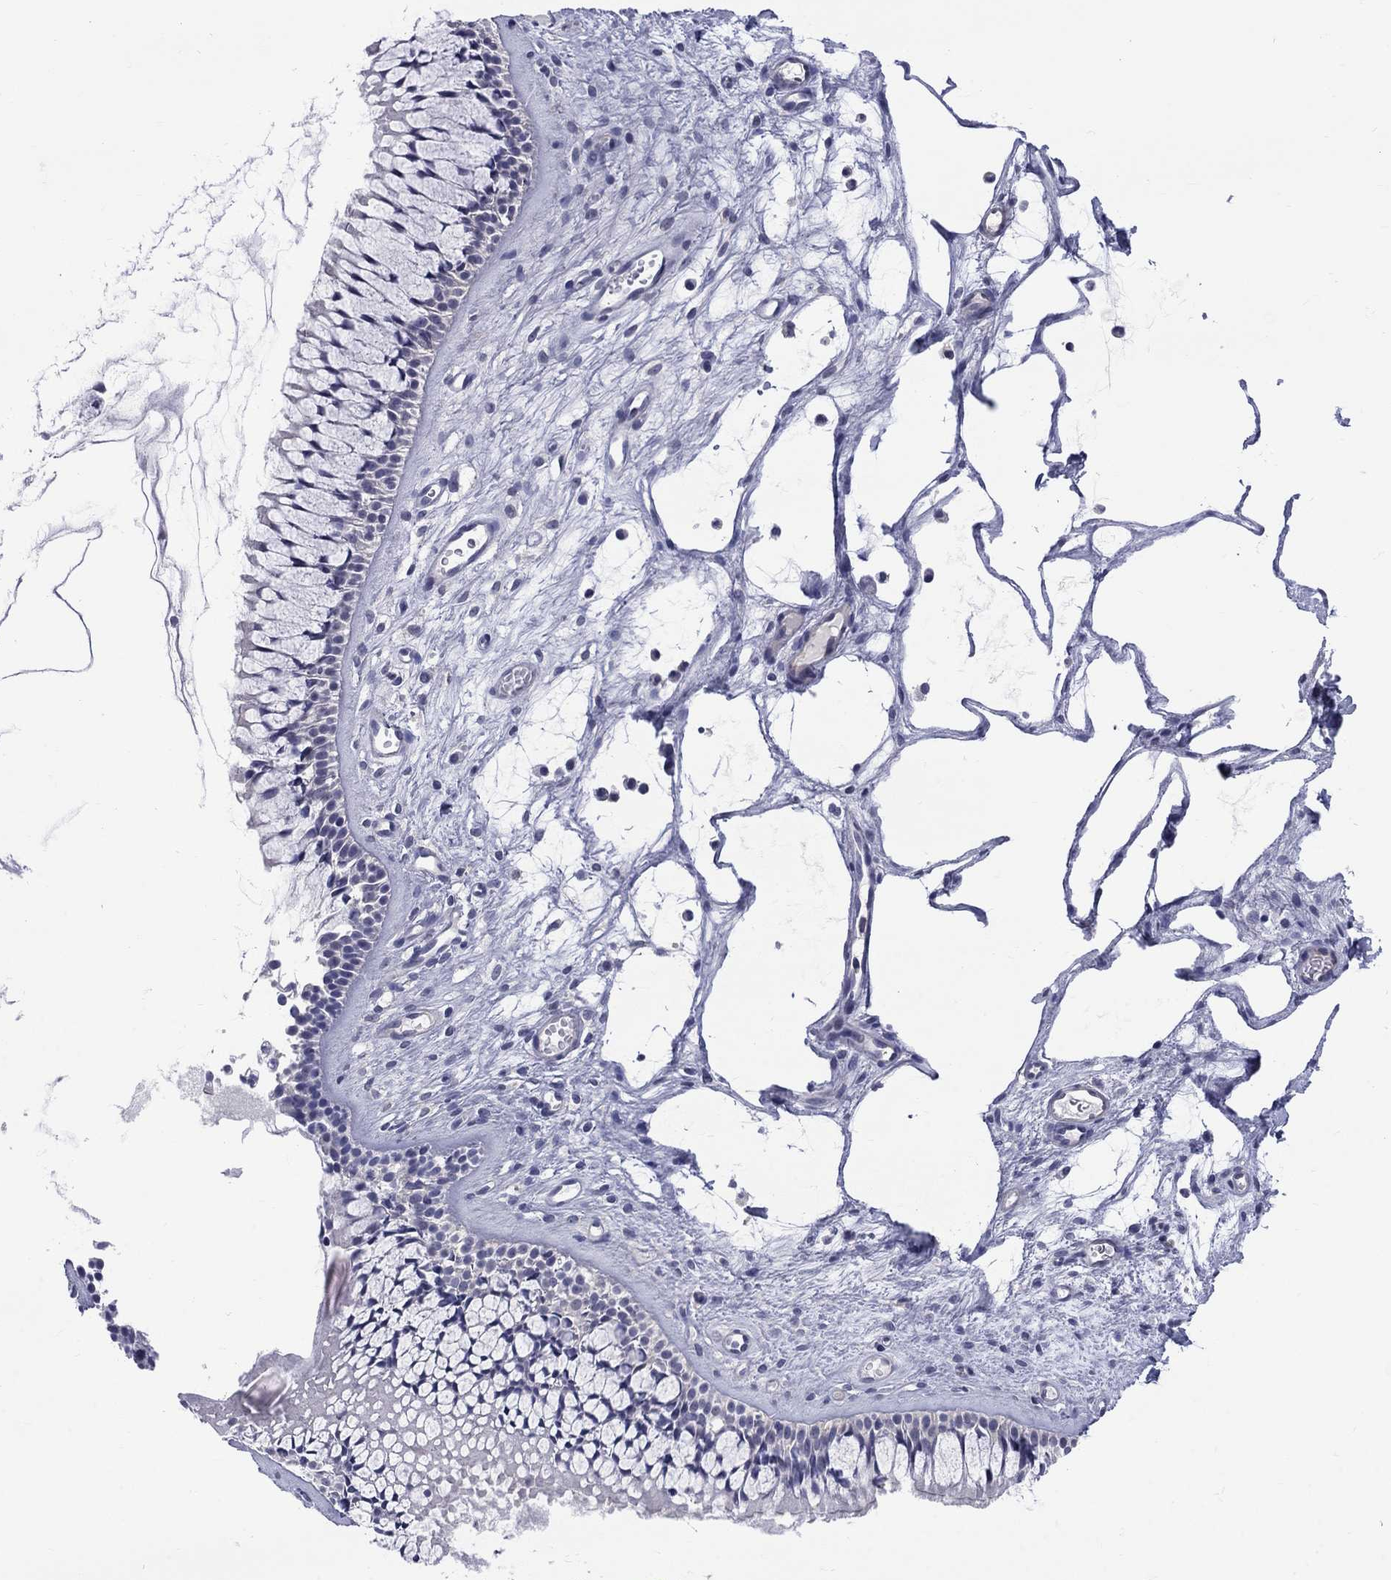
{"staining": {"intensity": "negative", "quantity": "none", "location": "none"}, "tissue": "nasopharynx", "cell_type": "Respiratory epithelial cells", "image_type": "normal", "snomed": [{"axis": "morphology", "description": "Normal tissue, NOS"}, {"axis": "topography", "description": "Nasopharynx"}], "caption": "Immunohistochemistry (IHC) photomicrograph of normal human nasopharynx stained for a protein (brown), which exhibits no staining in respiratory epithelial cells. Nuclei are stained in blue.", "gene": "HKDC1", "patient": {"sex": "male", "age": 51}}